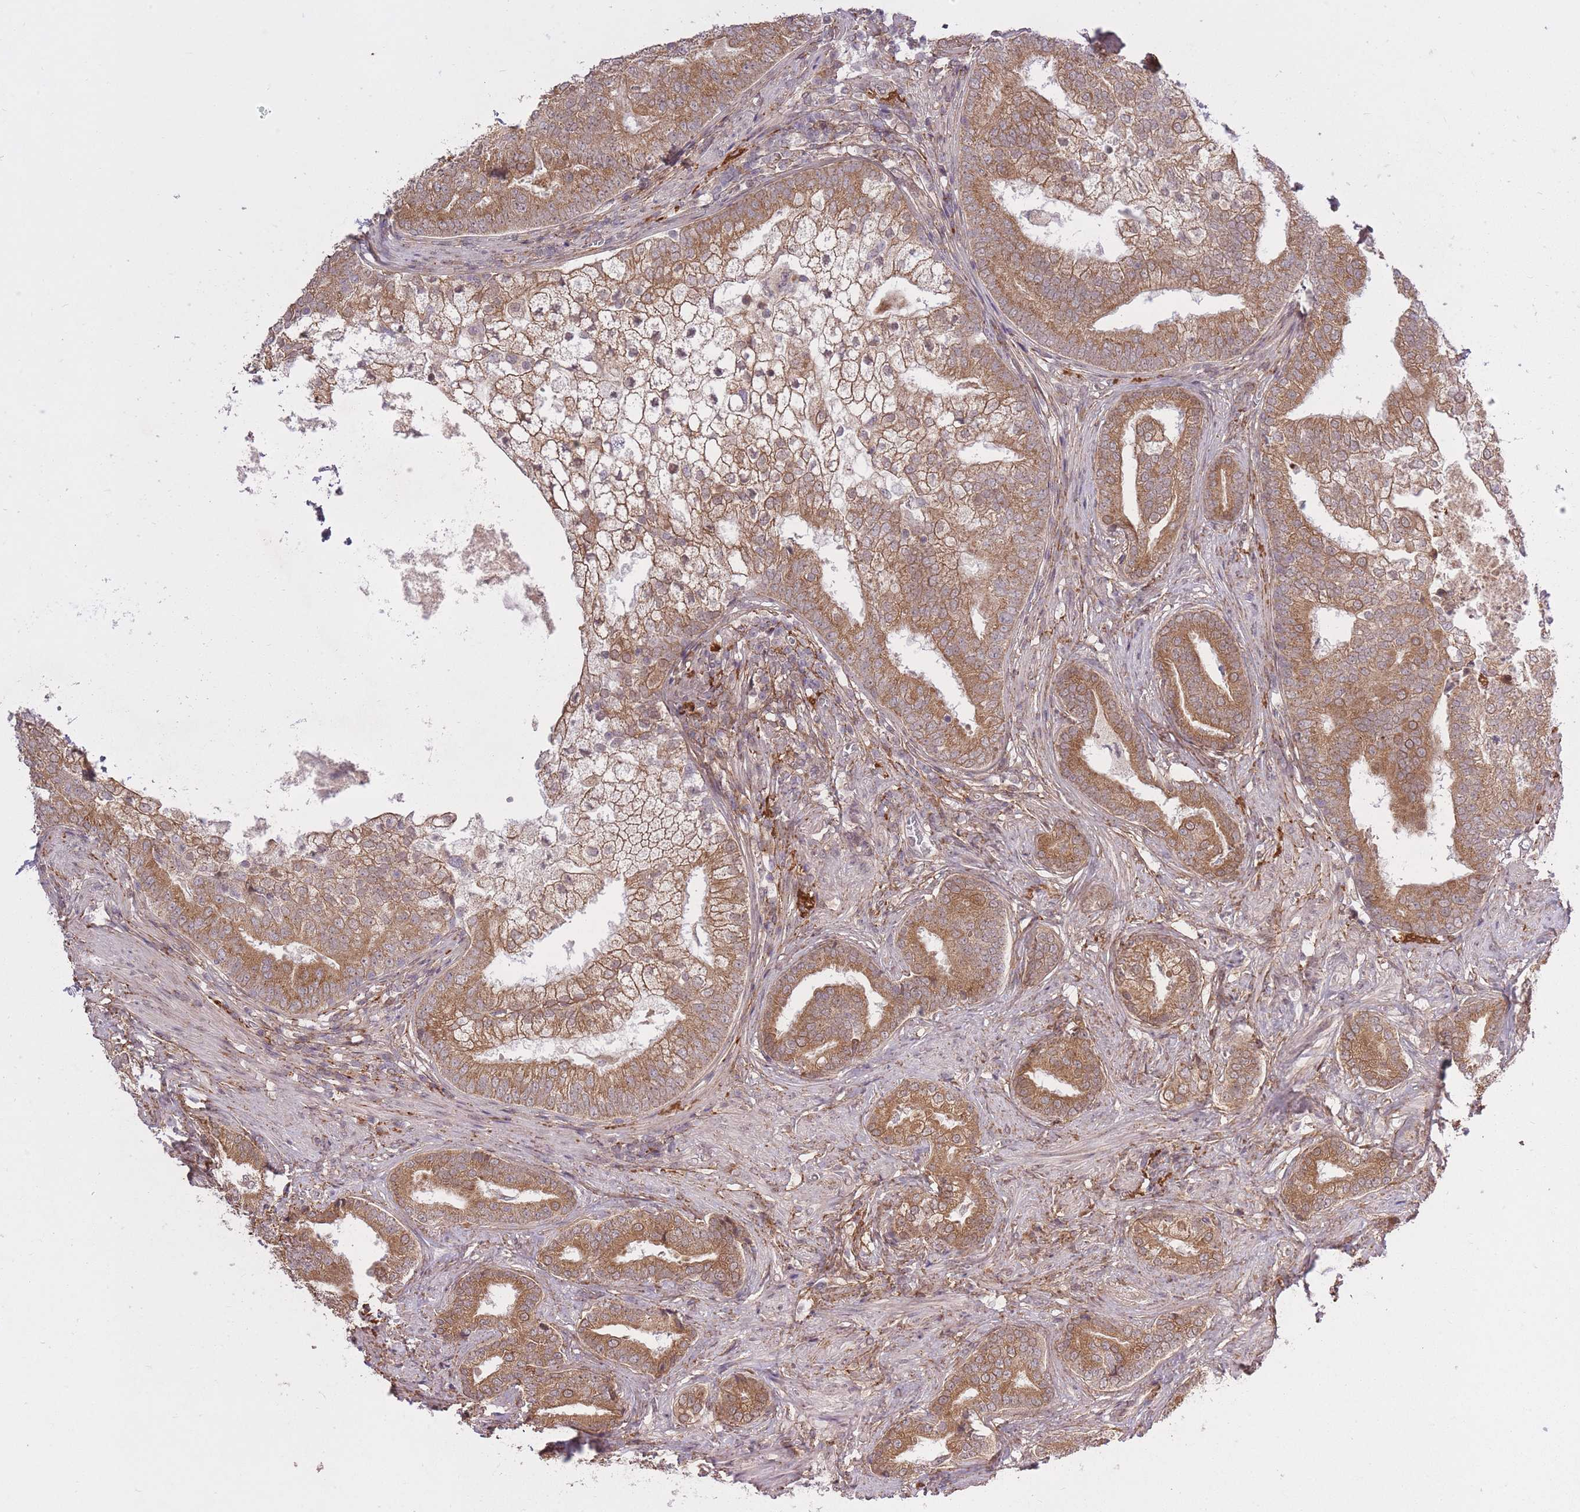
{"staining": {"intensity": "moderate", "quantity": ">75%", "location": "cytoplasmic/membranous"}, "tissue": "prostate cancer", "cell_type": "Tumor cells", "image_type": "cancer", "snomed": [{"axis": "morphology", "description": "Adenocarcinoma, High grade"}, {"axis": "topography", "description": "Prostate"}], "caption": "Protein staining reveals moderate cytoplasmic/membranous staining in about >75% of tumor cells in prostate cancer. The staining was performed using DAB, with brown indicating positive protein expression. Nuclei are stained blue with hematoxylin.", "gene": "ZNF391", "patient": {"sex": "male", "age": 55}}